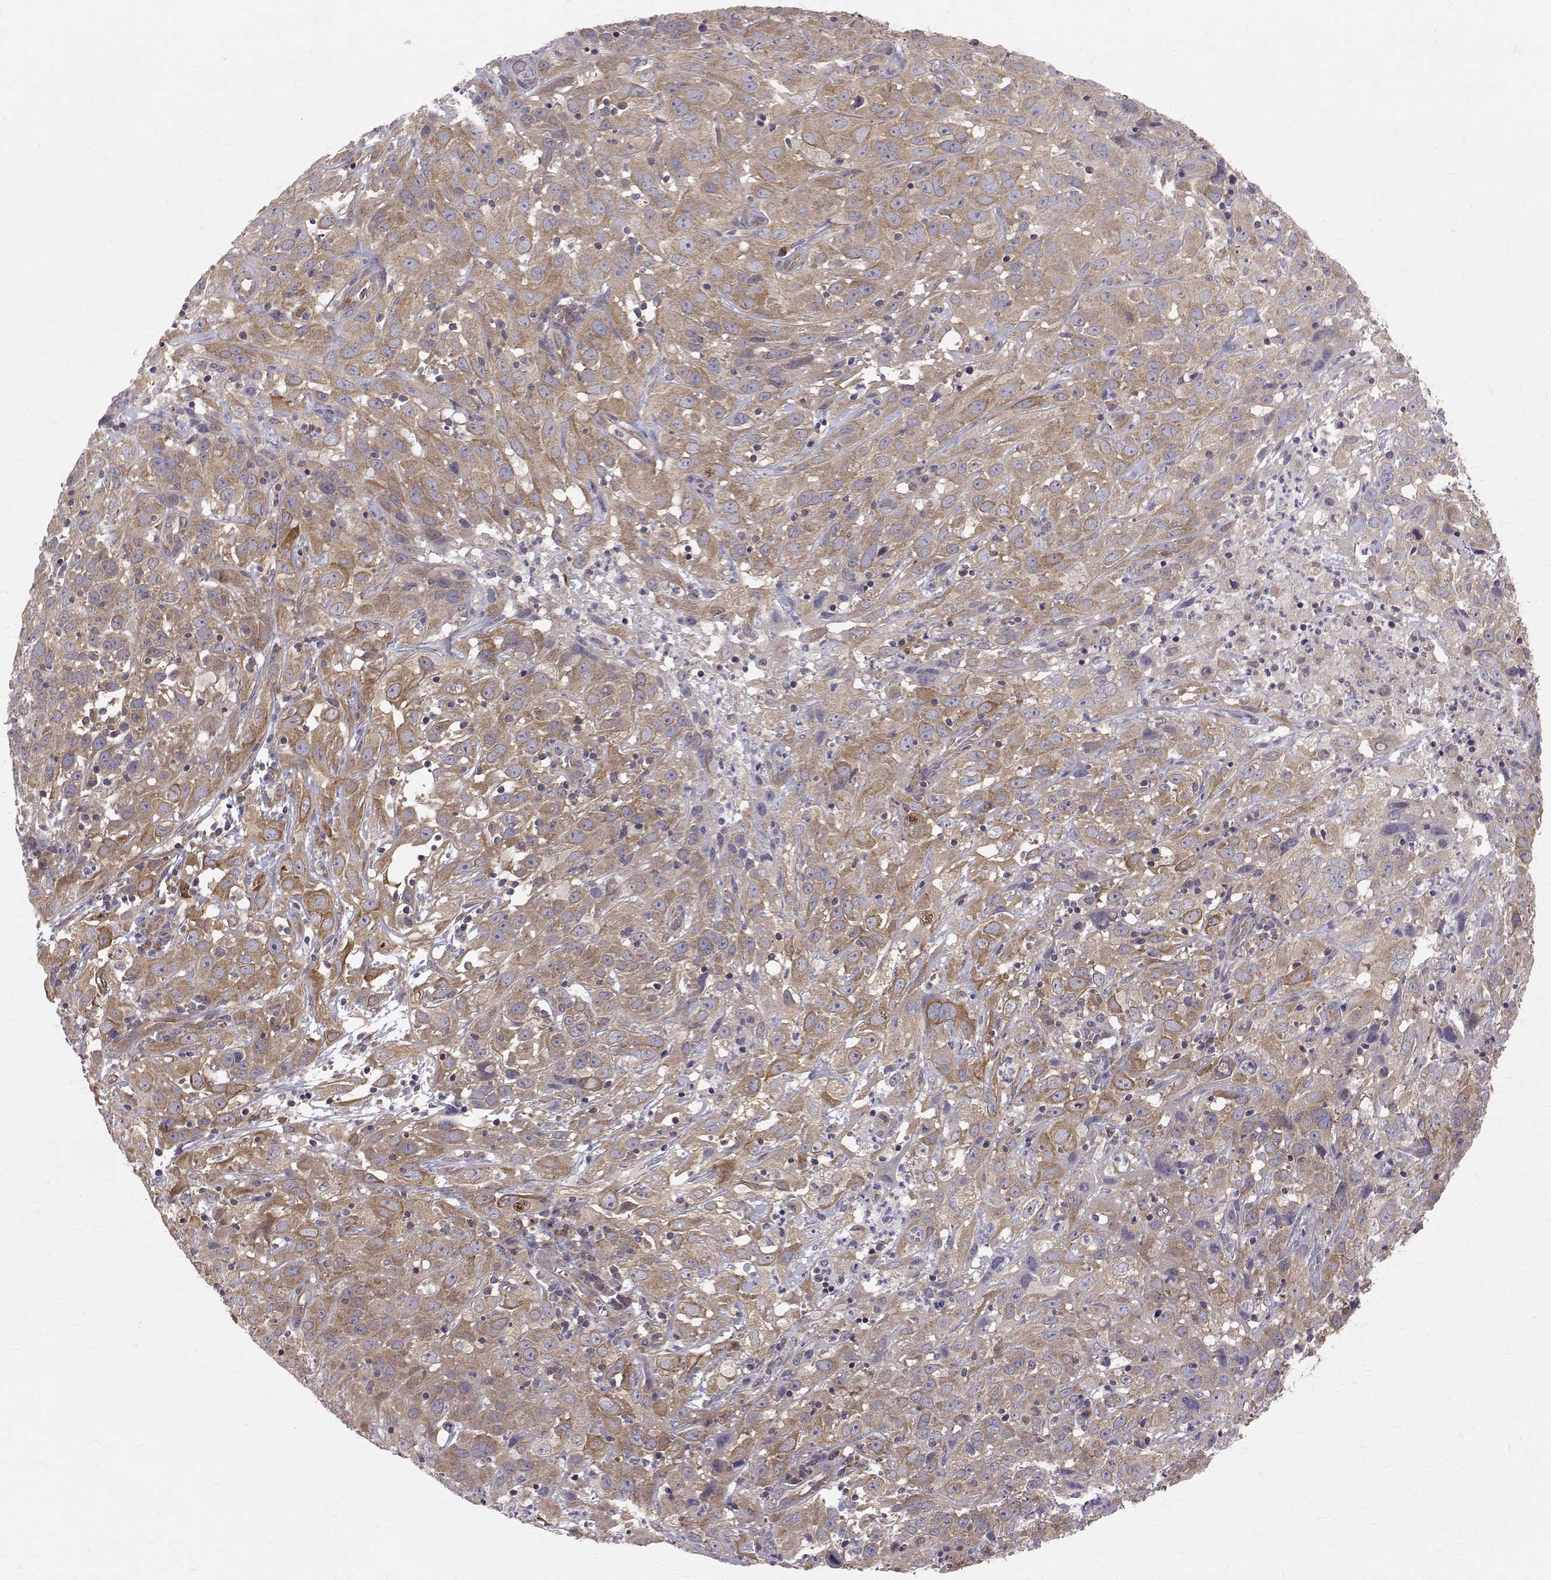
{"staining": {"intensity": "moderate", "quantity": ">75%", "location": "cytoplasmic/membranous"}, "tissue": "cervical cancer", "cell_type": "Tumor cells", "image_type": "cancer", "snomed": [{"axis": "morphology", "description": "Squamous cell carcinoma, NOS"}, {"axis": "topography", "description": "Cervix"}], "caption": "Immunohistochemistry (IHC) image of neoplastic tissue: squamous cell carcinoma (cervical) stained using IHC demonstrates medium levels of moderate protein expression localized specifically in the cytoplasmic/membranous of tumor cells, appearing as a cytoplasmic/membranous brown color.", "gene": "ARFGAP1", "patient": {"sex": "female", "age": 32}}